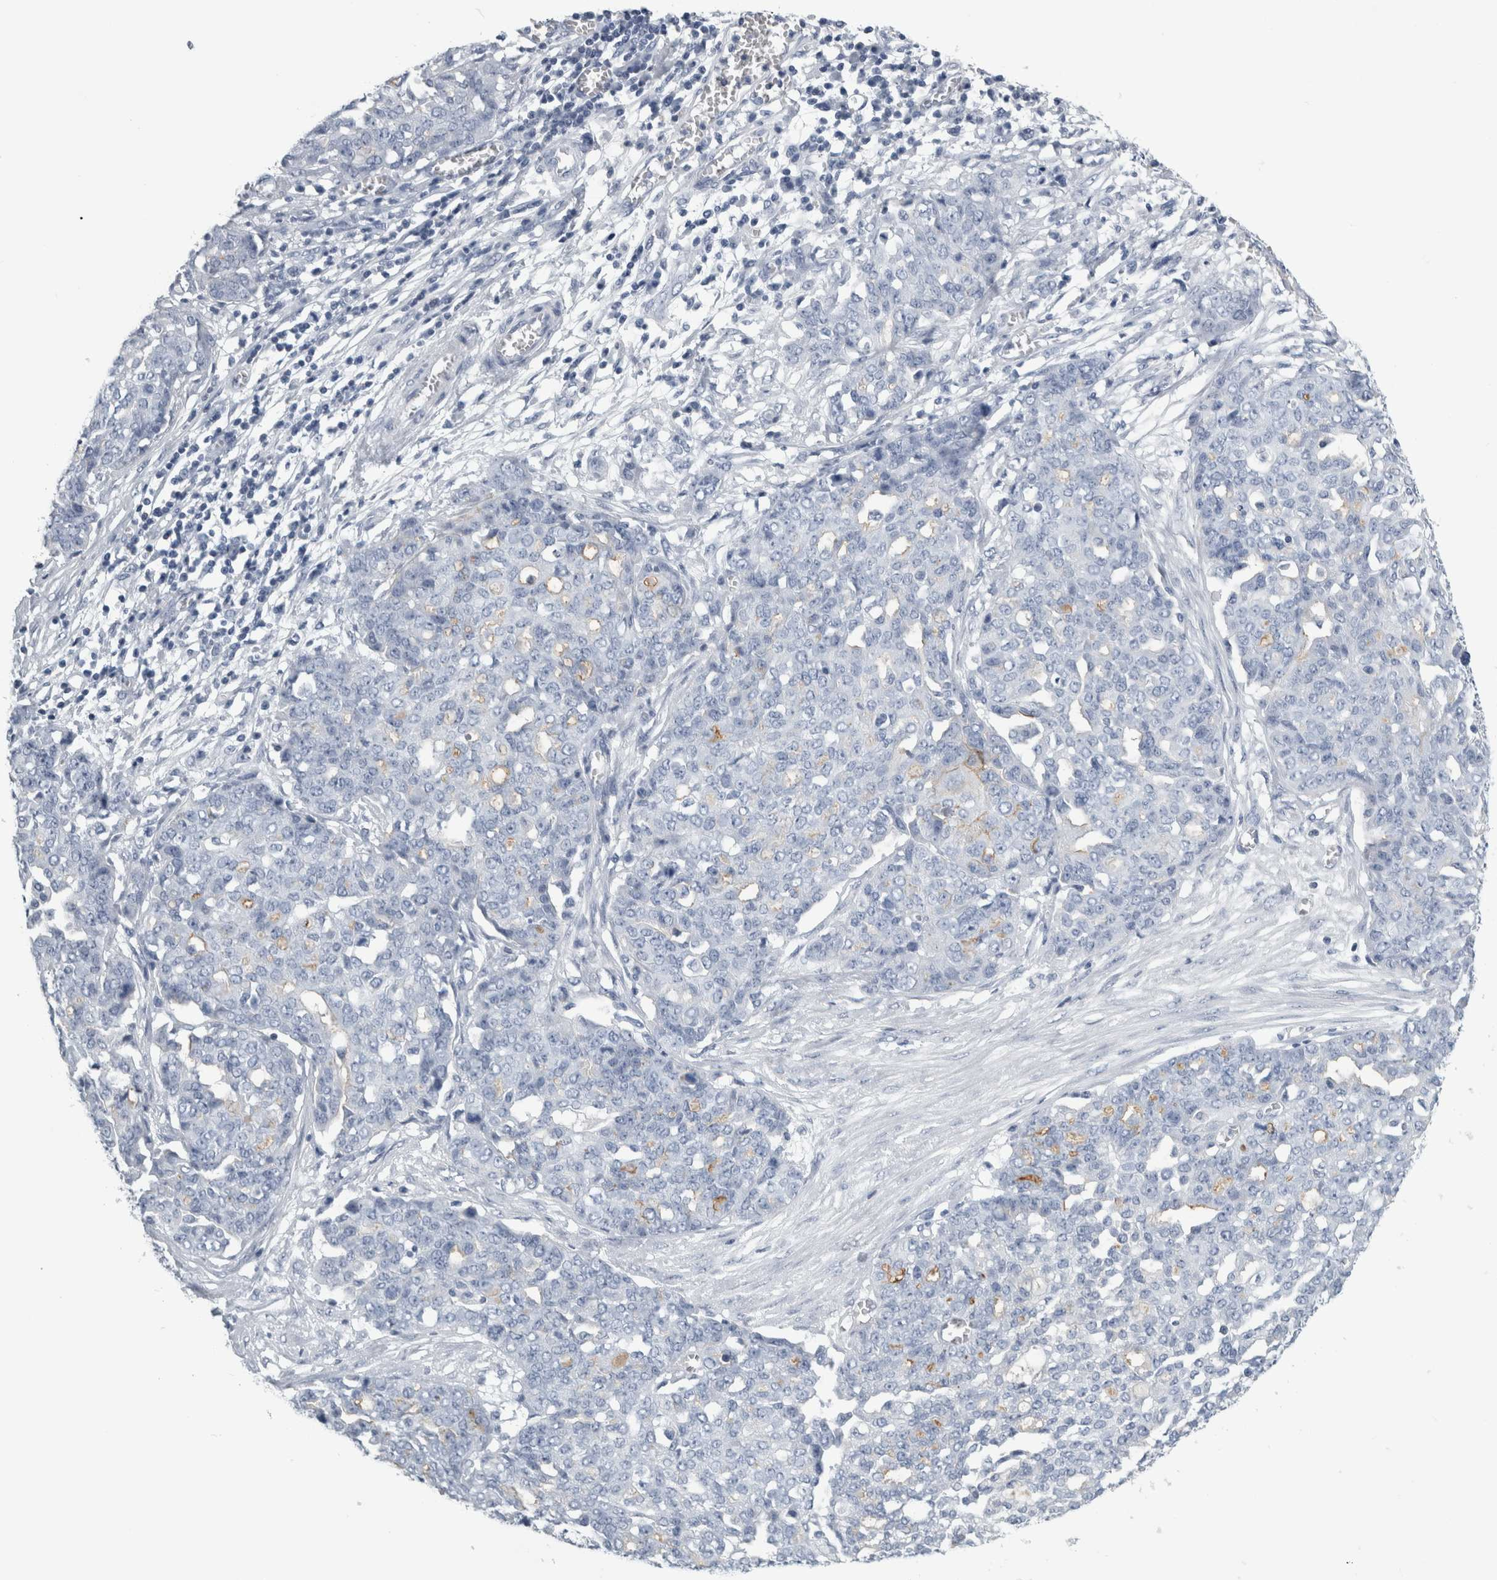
{"staining": {"intensity": "negative", "quantity": "none", "location": "none"}, "tissue": "ovarian cancer", "cell_type": "Tumor cells", "image_type": "cancer", "snomed": [{"axis": "morphology", "description": "Cystadenocarcinoma, serous, NOS"}, {"axis": "topography", "description": "Soft tissue"}, {"axis": "topography", "description": "Ovary"}], "caption": "An immunohistochemistry (IHC) micrograph of ovarian serous cystadenocarcinoma is shown. There is no staining in tumor cells of ovarian serous cystadenocarcinoma.", "gene": "ANKFY1", "patient": {"sex": "female", "age": 57}}